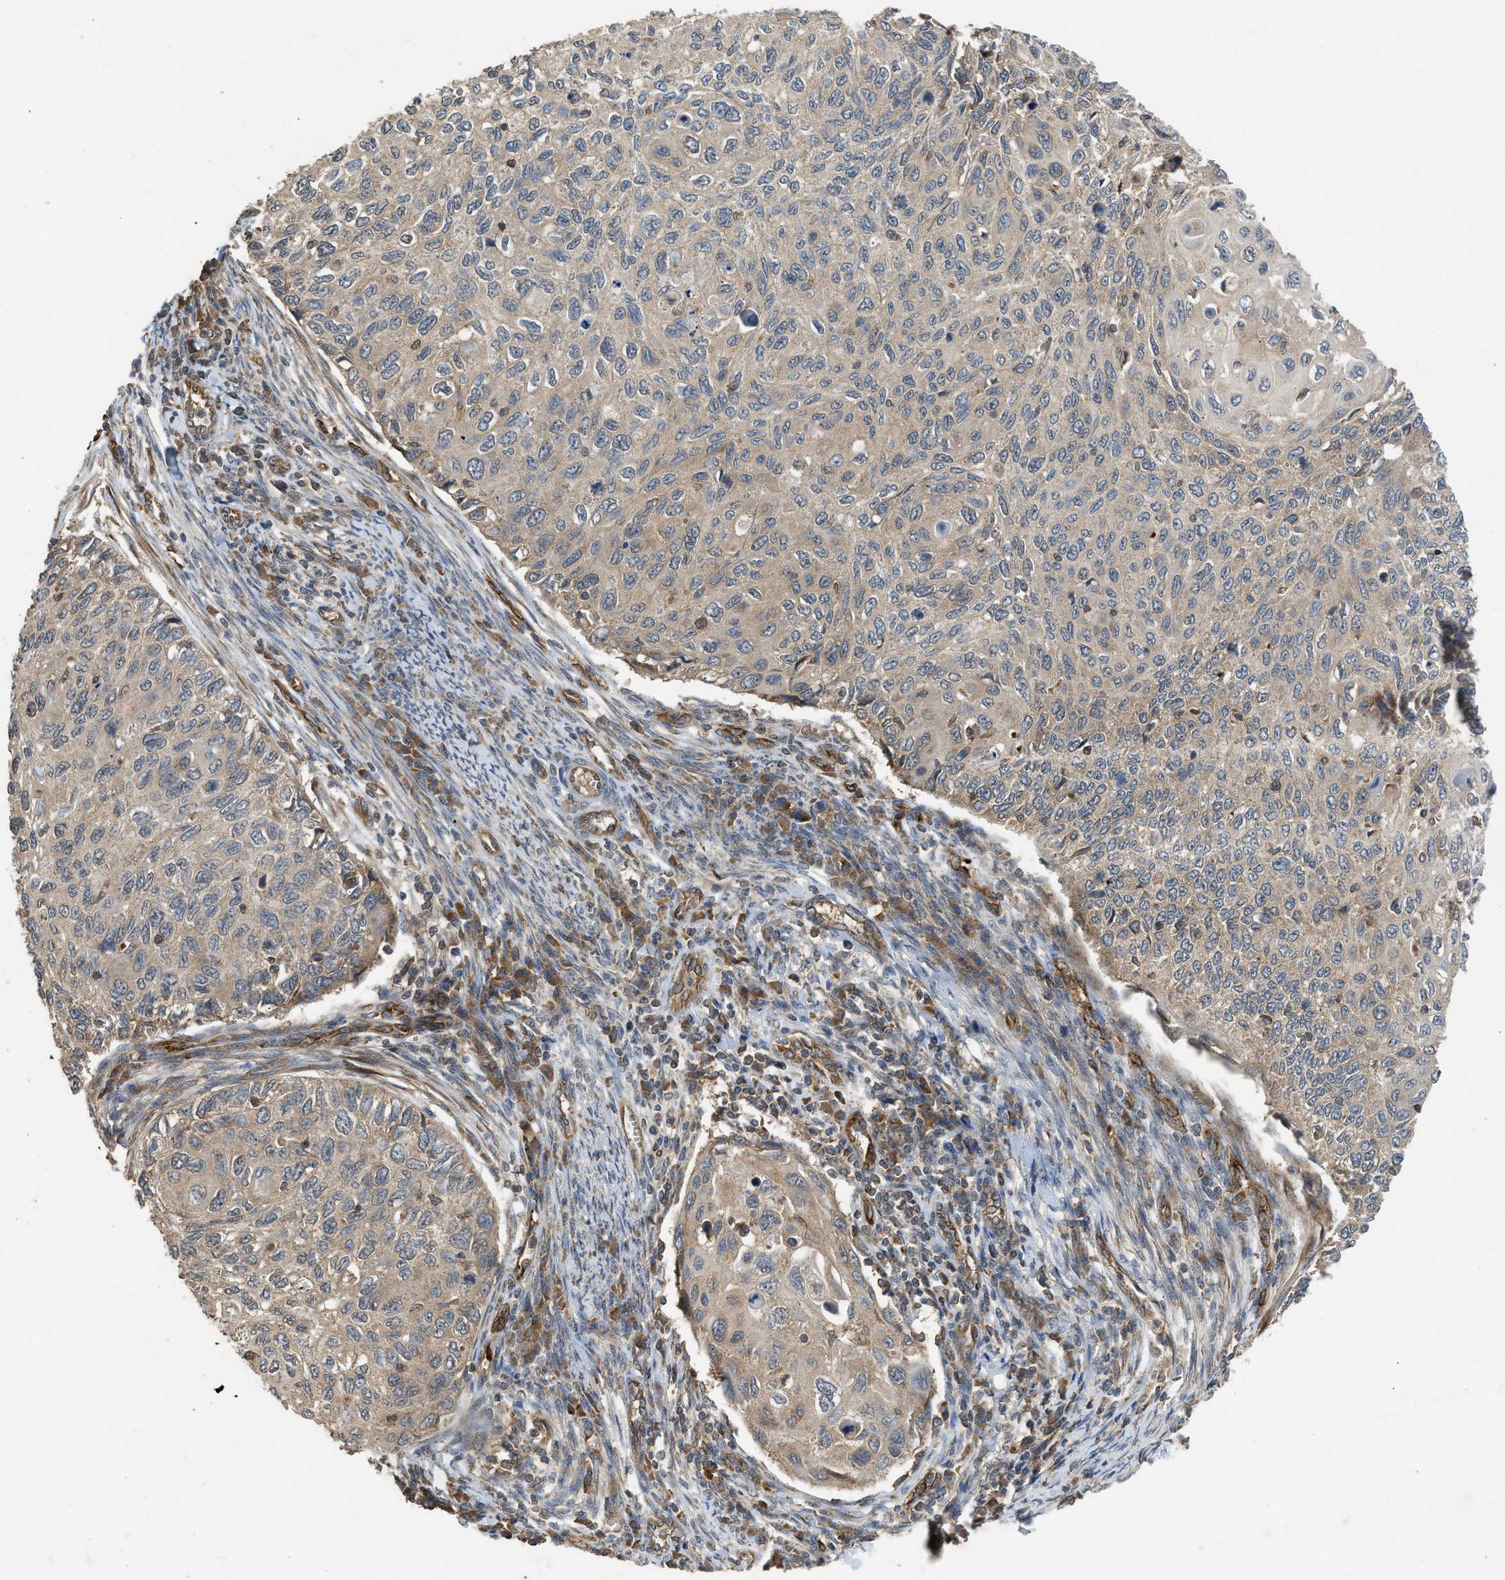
{"staining": {"intensity": "weak", "quantity": ">75%", "location": "cytoplasmic/membranous"}, "tissue": "cervical cancer", "cell_type": "Tumor cells", "image_type": "cancer", "snomed": [{"axis": "morphology", "description": "Squamous cell carcinoma, NOS"}, {"axis": "topography", "description": "Cervix"}], "caption": "Immunohistochemical staining of squamous cell carcinoma (cervical) reveals low levels of weak cytoplasmic/membranous protein expression in approximately >75% of tumor cells. (brown staining indicates protein expression, while blue staining denotes nuclei).", "gene": "HIP1R", "patient": {"sex": "female", "age": 70}}